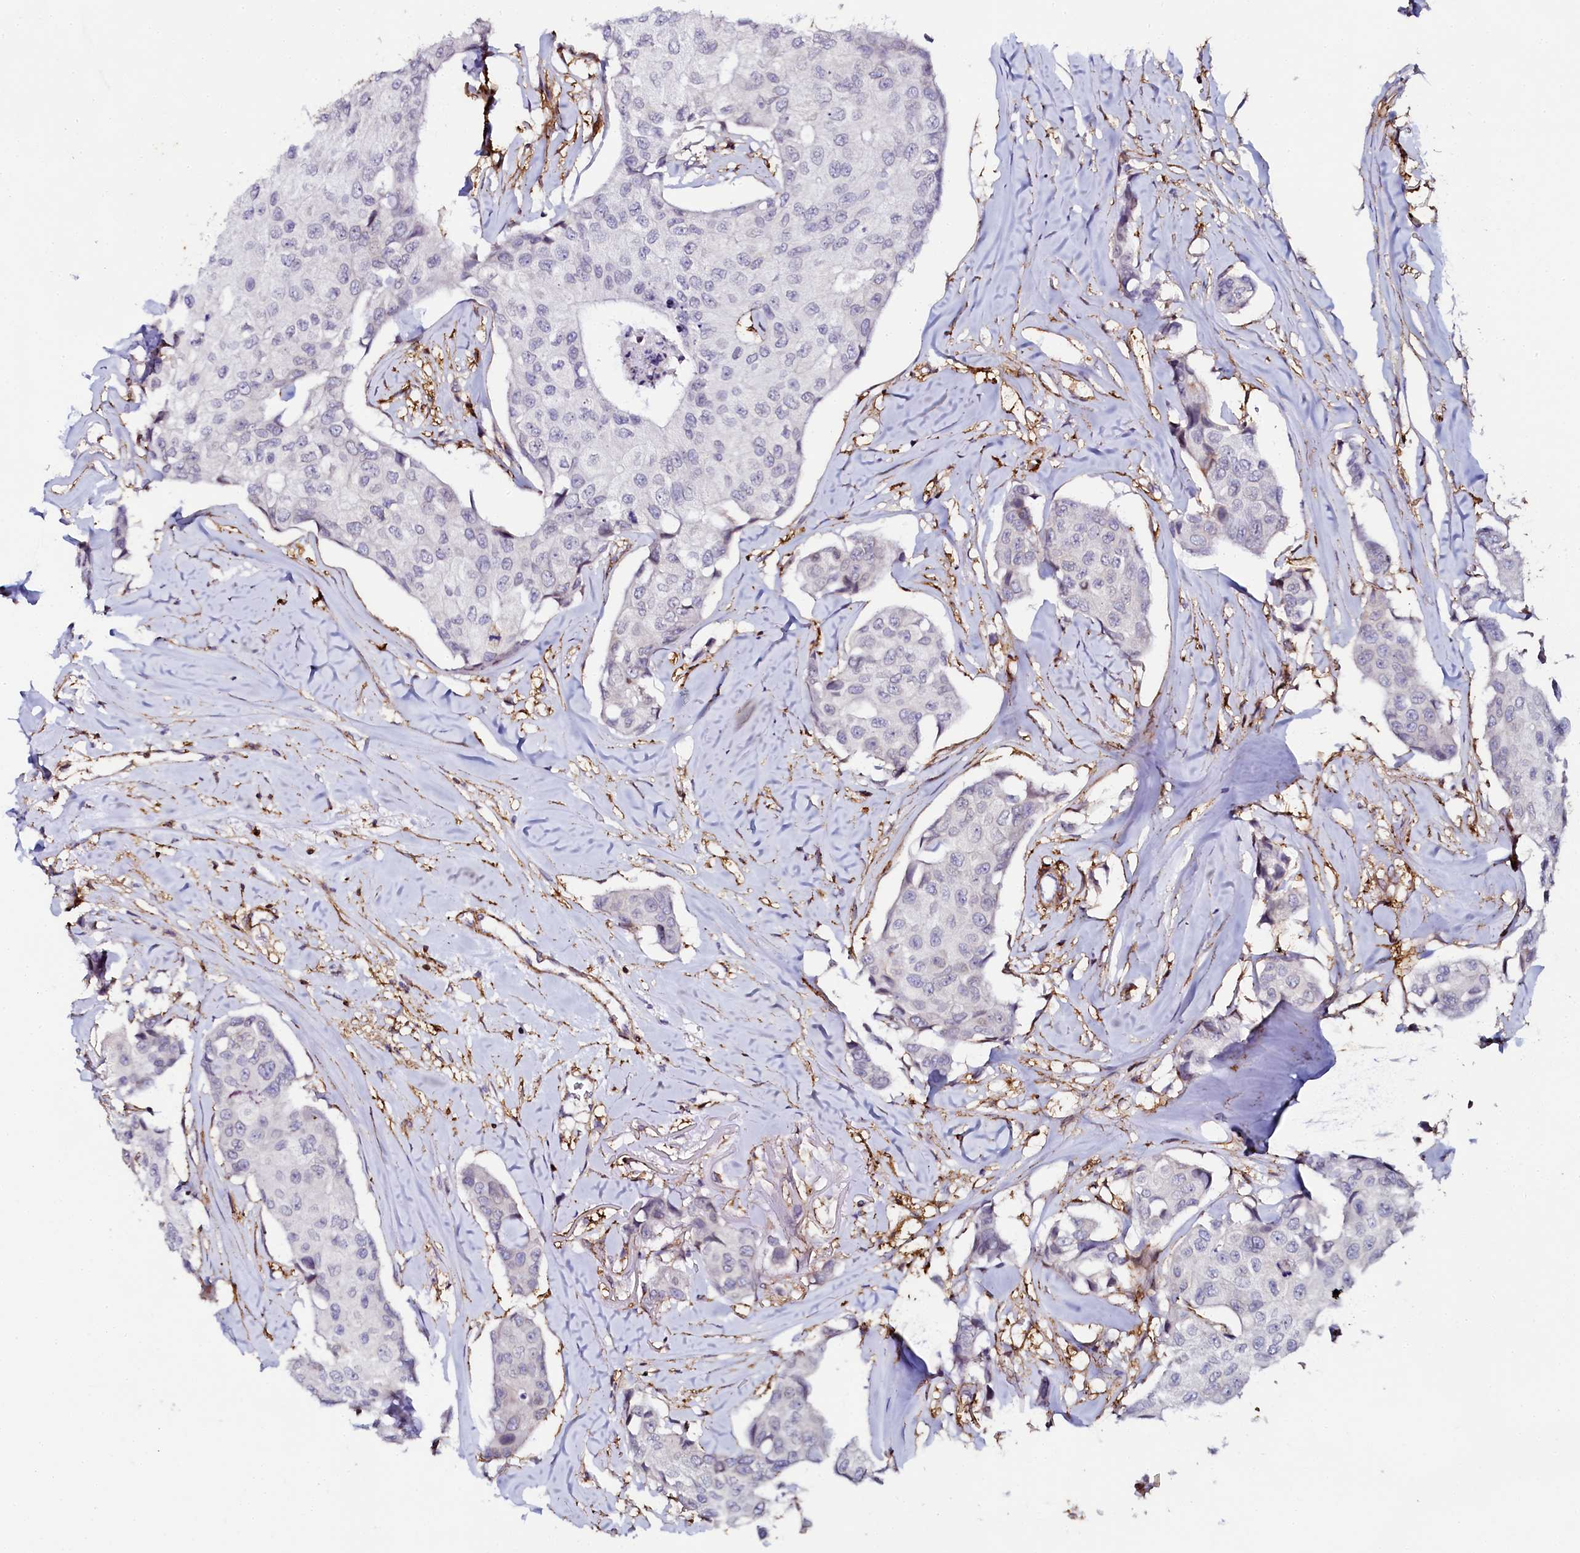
{"staining": {"intensity": "negative", "quantity": "none", "location": "none"}, "tissue": "breast cancer", "cell_type": "Tumor cells", "image_type": "cancer", "snomed": [{"axis": "morphology", "description": "Duct carcinoma"}, {"axis": "topography", "description": "Breast"}], "caption": "This is an immunohistochemistry (IHC) image of breast infiltrating ductal carcinoma. There is no positivity in tumor cells.", "gene": "AAAS", "patient": {"sex": "female", "age": 80}}